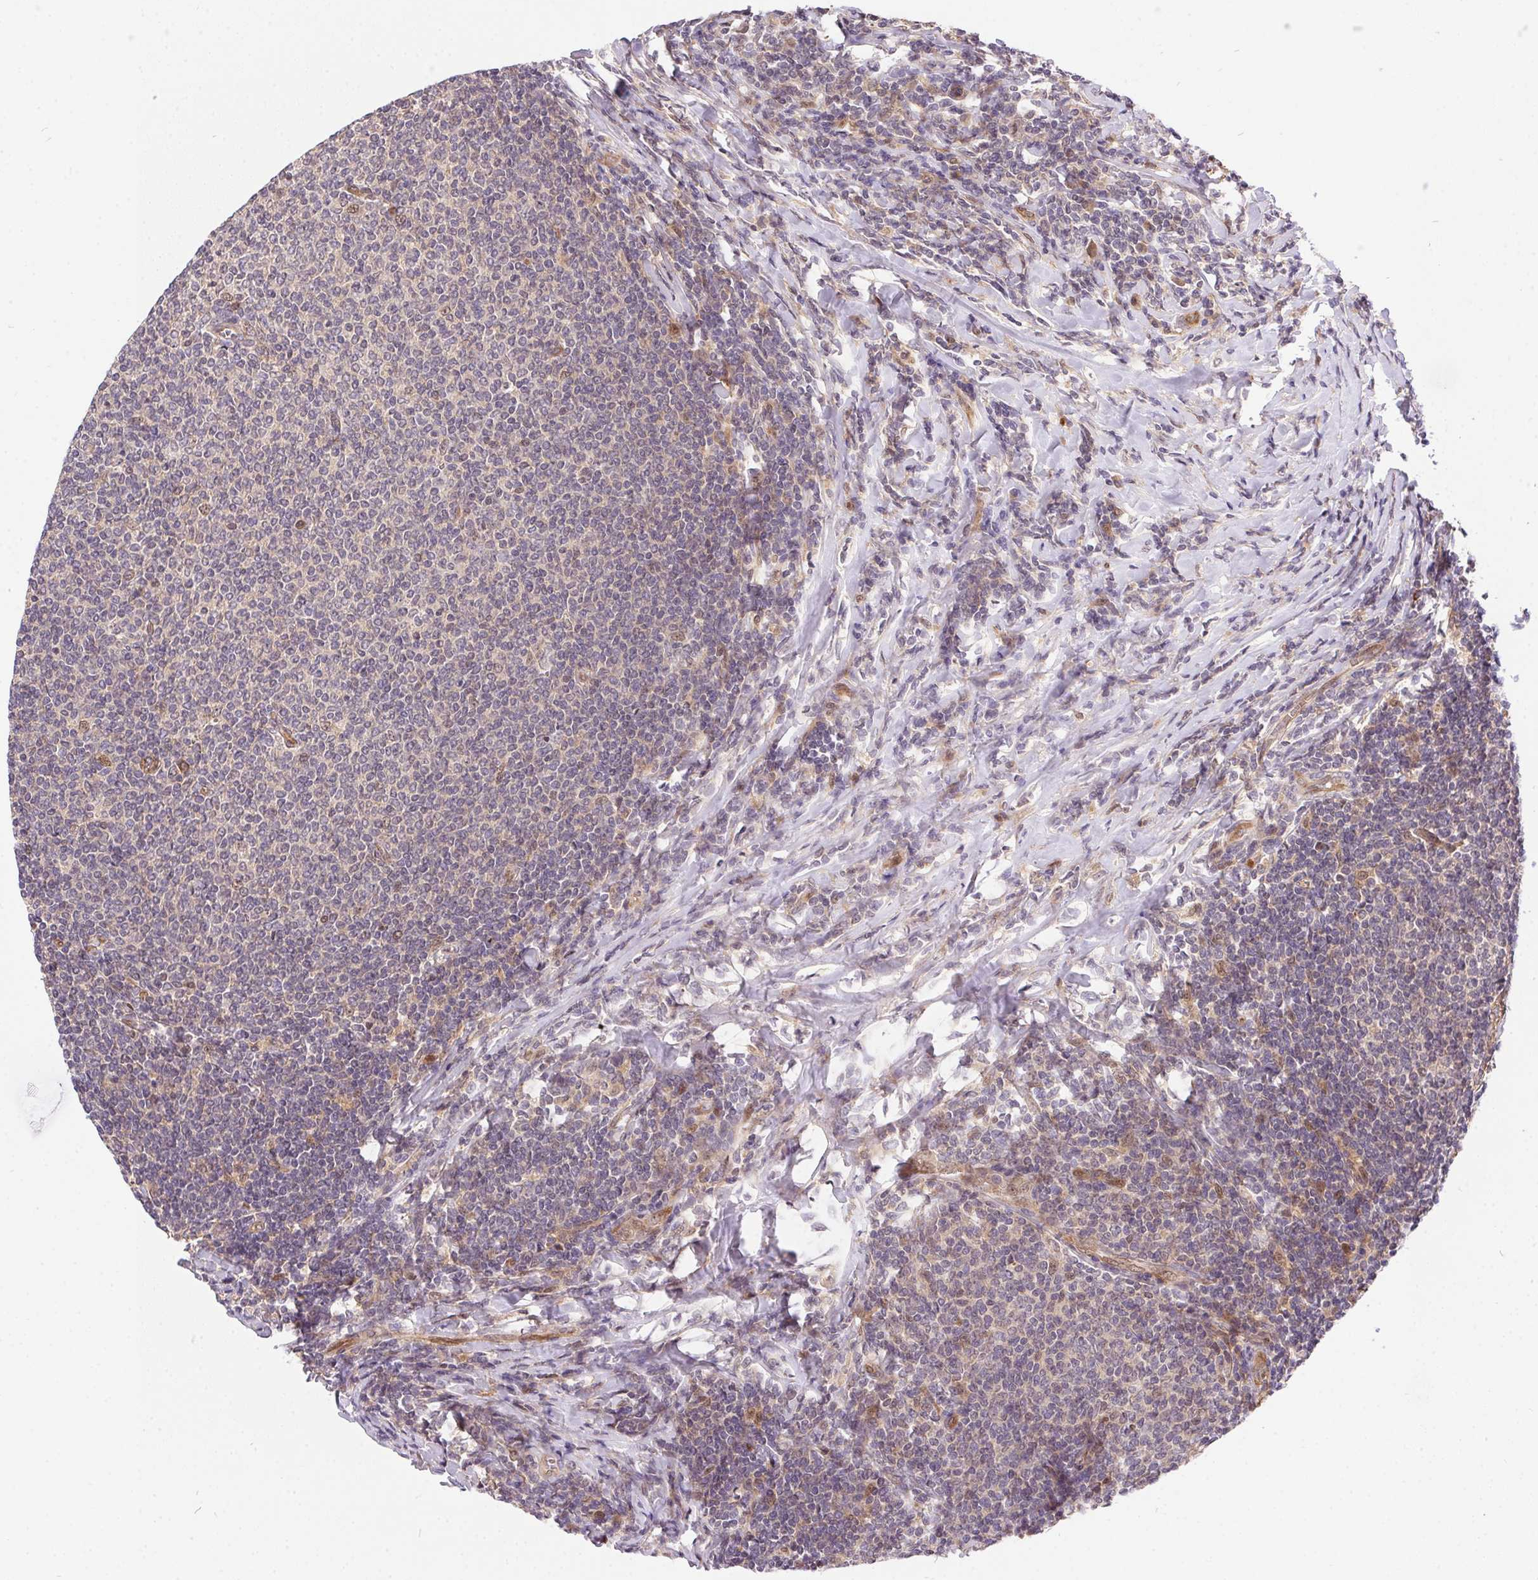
{"staining": {"intensity": "negative", "quantity": "none", "location": "none"}, "tissue": "lymphoma", "cell_type": "Tumor cells", "image_type": "cancer", "snomed": [{"axis": "morphology", "description": "Malignant lymphoma, non-Hodgkin's type, Low grade"}, {"axis": "topography", "description": "Lymph node"}], "caption": "Immunohistochemical staining of low-grade malignant lymphoma, non-Hodgkin's type reveals no significant positivity in tumor cells.", "gene": "NUDT16", "patient": {"sex": "male", "age": 52}}